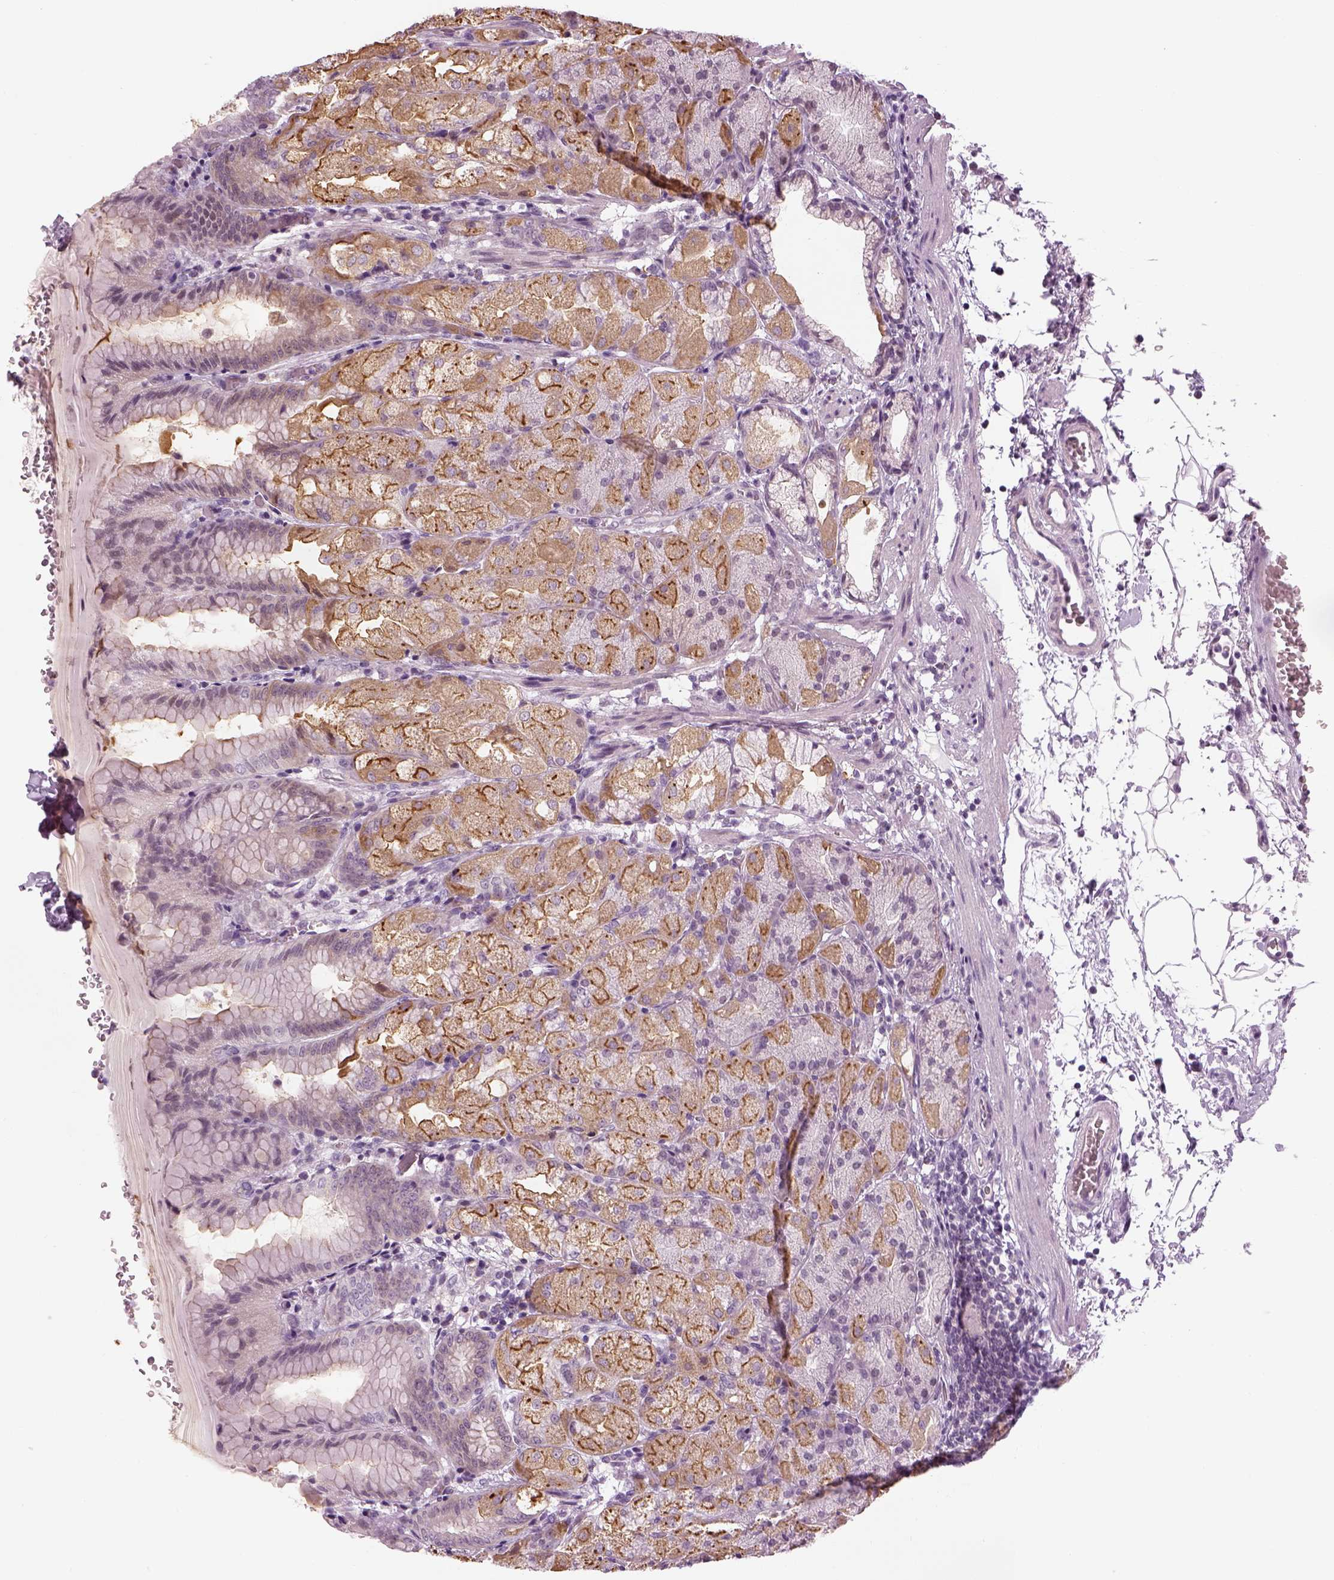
{"staining": {"intensity": "strong", "quantity": "<25%", "location": "cytoplasmic/membranous"}, "tissue": "stomach", "cell_type": "Glandular cells", "image_type": "normal", "snomed": [{"axis": "morphology", "description": "Normal tissue, NOS"}, {"axis": "topography", "description": "Stomach, upper"}, {"axis": "topography", "description": "Stomach"}, {"axis": "topography", "description": "Stomach, lower"}], "caption": "Protein staining of benign stomach shows strong cytoplasmic/membranous positivity in approximately <25% of glandular cells.", "gene": "LRRIQ3", "patient": {"sex": "male", "age": 62}}